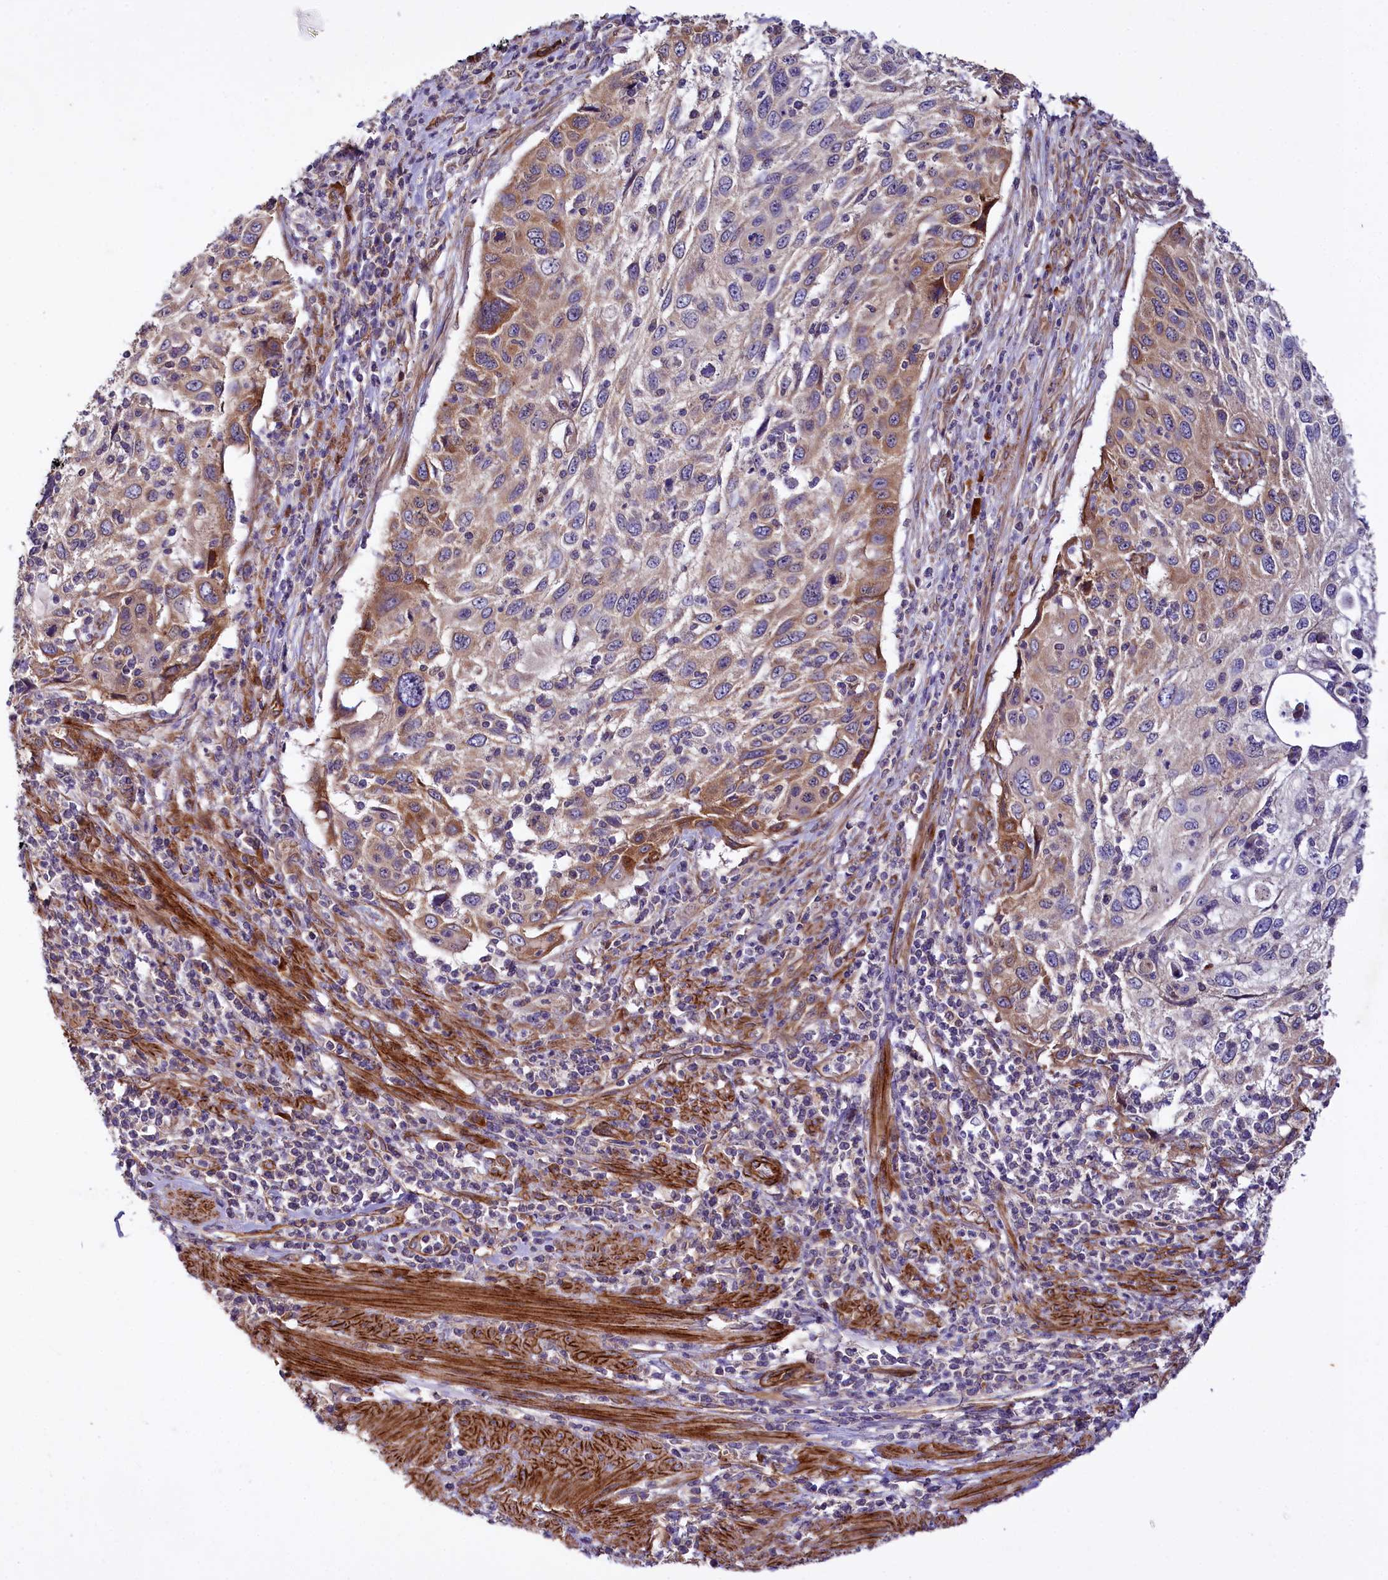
{"staining": {"intensity": "moderate", "quantity": "25%-75%", "location": "cytoplasmic/membranous"}, "tissue": "cervical cancer", "cell_type": "Tumor cells", "image_type": "cancer", "snomed": [{"axis": "morphology", "description": "Squamous cell carcinoma, NOS"}, {"axis": "topography", "description": "Cervix"}], "caption": "Tumor cells reveal medium levels of moderate cytoplasmic/membranous expression in approximately 25%-75% of cells in squamous cell carcinoma (cervical). The staining is performed using DAB brown chromogen to label protein expression. The nuclei are counter-stained blue using hematoxylin.", "gene": "SPATS2", "patient": {"sex": "female", "age": 70}}